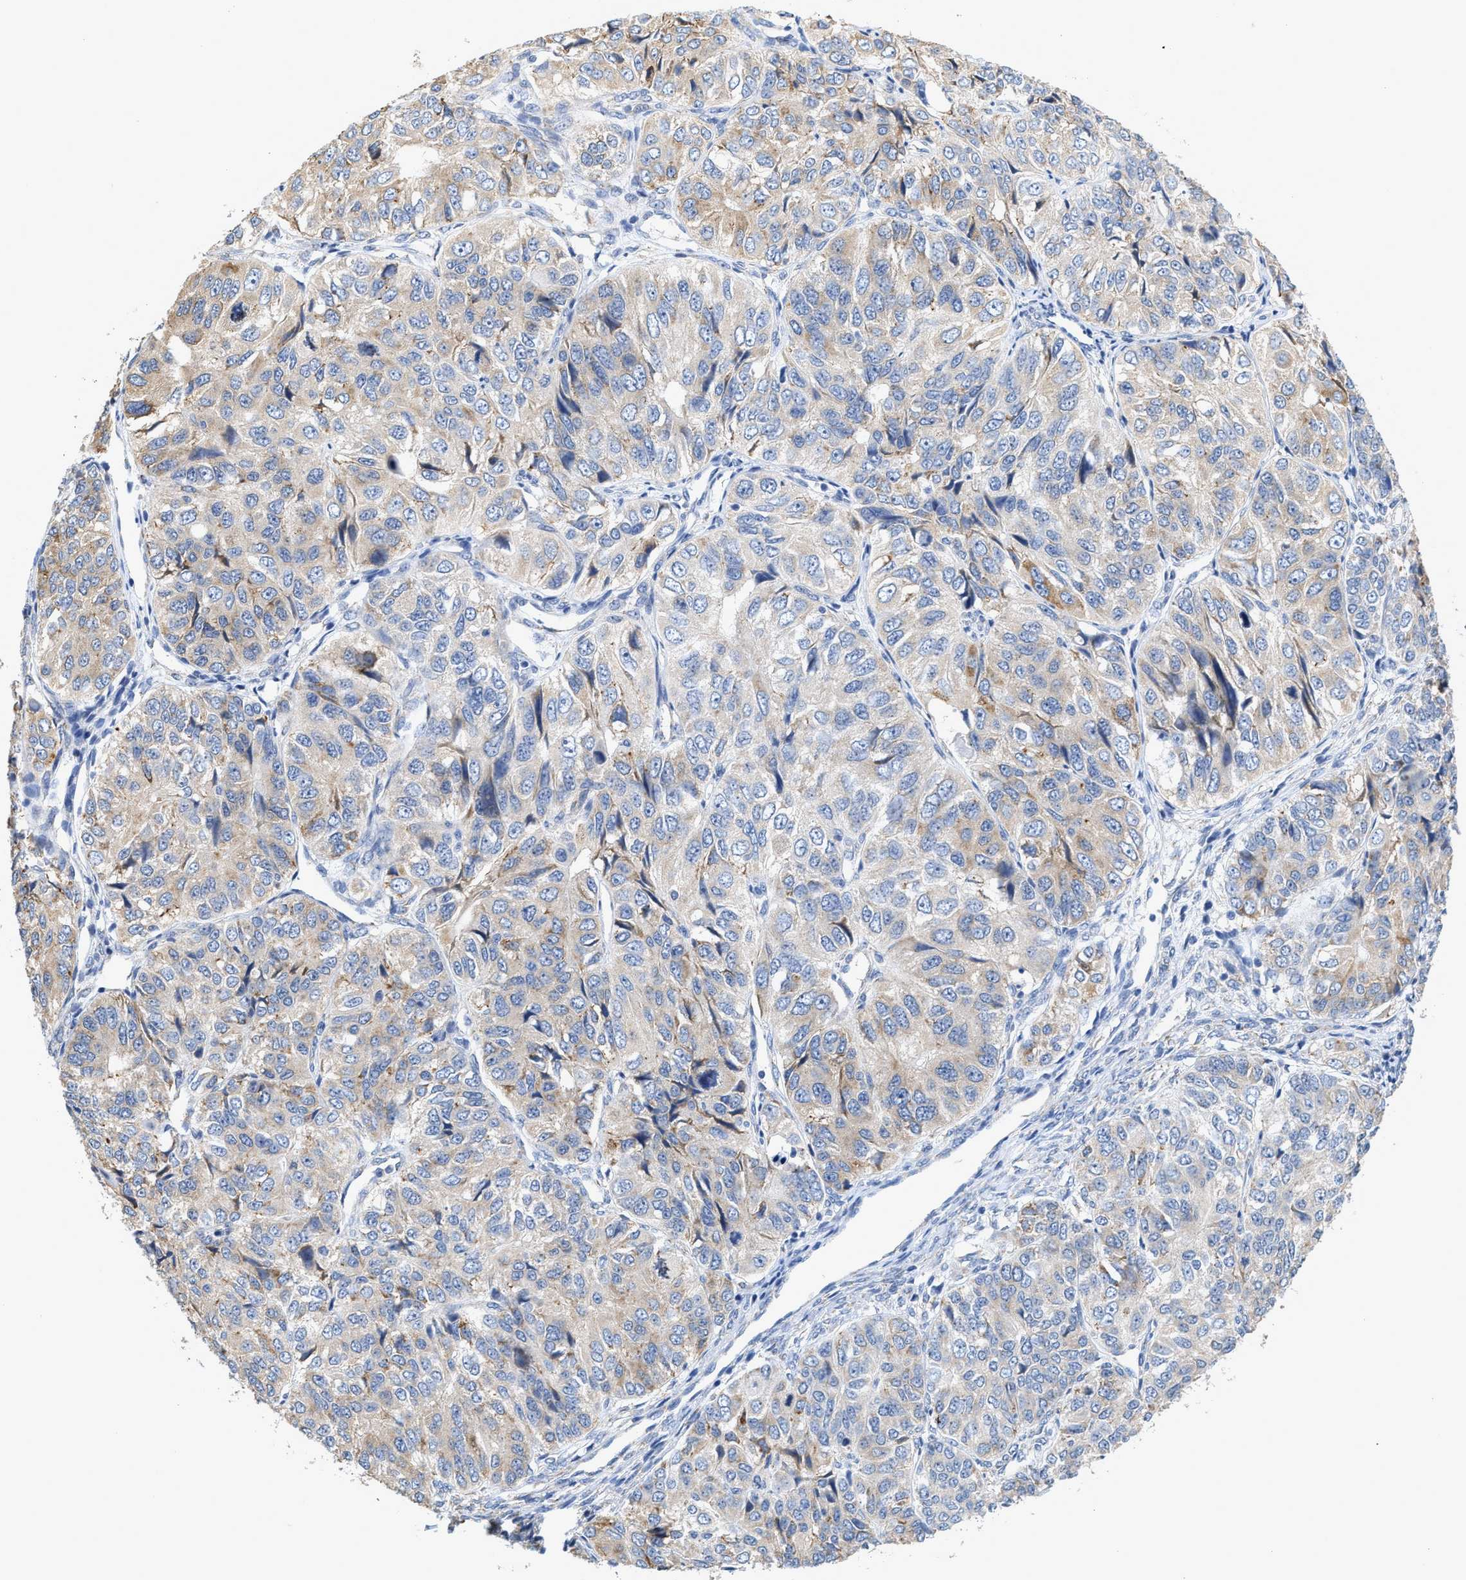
{"staining": {"intensity": "moderate", "quantity": "<25%", "location": "cytoplasmic/membranous"}, "tissue": "ovarian cancer", "cell_type": "Tumor cells", "image_type": "cancer", "snomed": [{"axis": "morphology", "description": "Carcinoma, endometroid"}, {"axis": "topography", "description": "Ovary"}], "caption": "Tumor cells demonstrate moderate cytoplasmic/membranous expression in approximately <25% of cells in endometroid carcinoma (ovarian). The staining is performed using DAB (3,3'-diaminobenzidine) brown chromogen to label protein expression. The nuclei are counter-stained blue using hematoxylin.", "gene": "RYR2", "patient": {"sex": "female", "age": 51}}